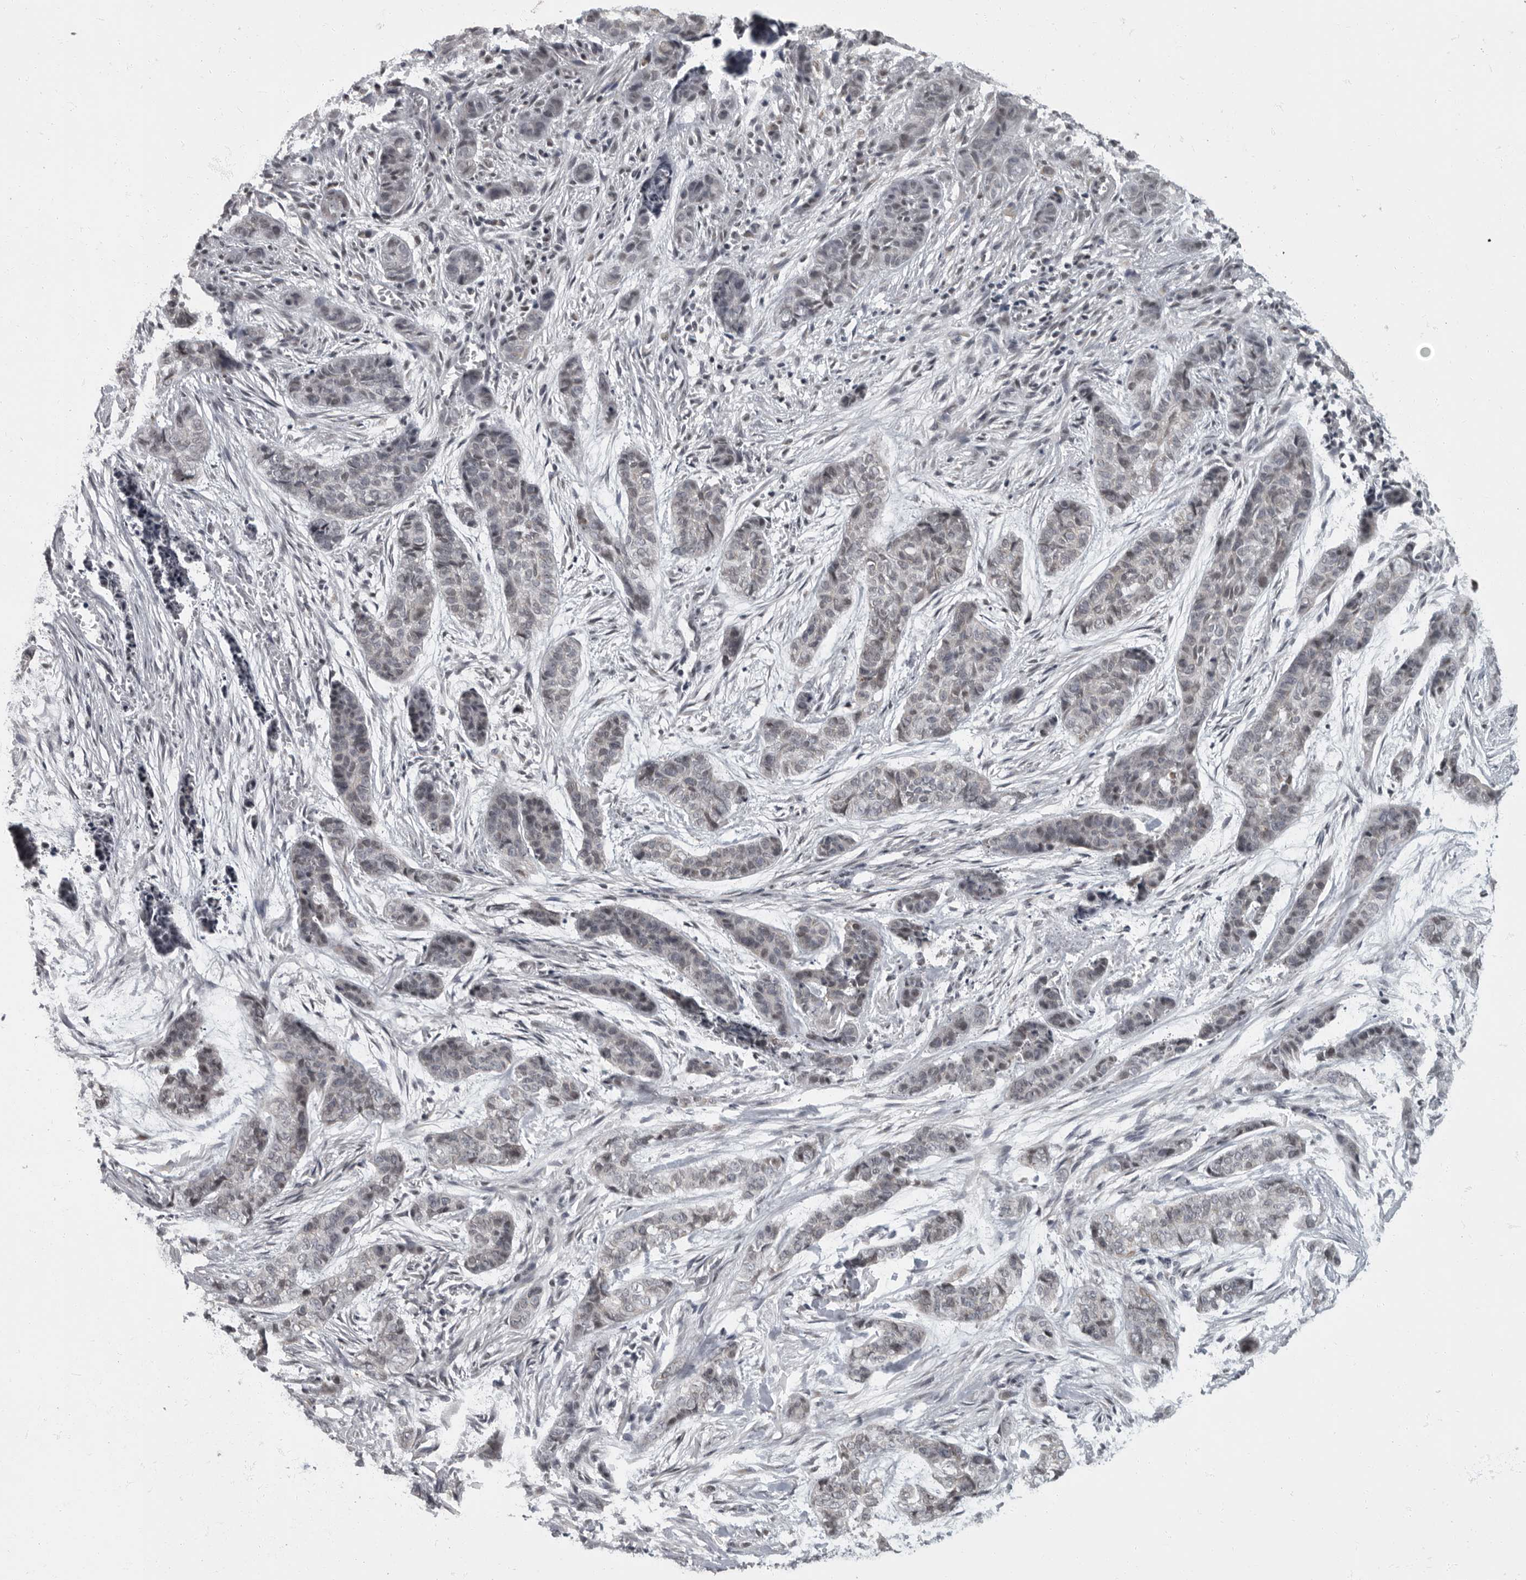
{"staining": {"intensity": "weak", "quantity": "<25%", "location": "nuclear"}, "tissue": "skin cancer", "cell_type": "Tumor cells", "image_type": "cancer", "snomed": [{"axis": "morphology", "description": "Basal cell carcinoma"}, {"axis": "topography", "description": "Skin"}], "caption": "Skin cancer was stained to show a protein in brown. There is no significant positivity in tumor cells.", "gene": "EVI5", "patient": {"sex": "female", "age": 64}}